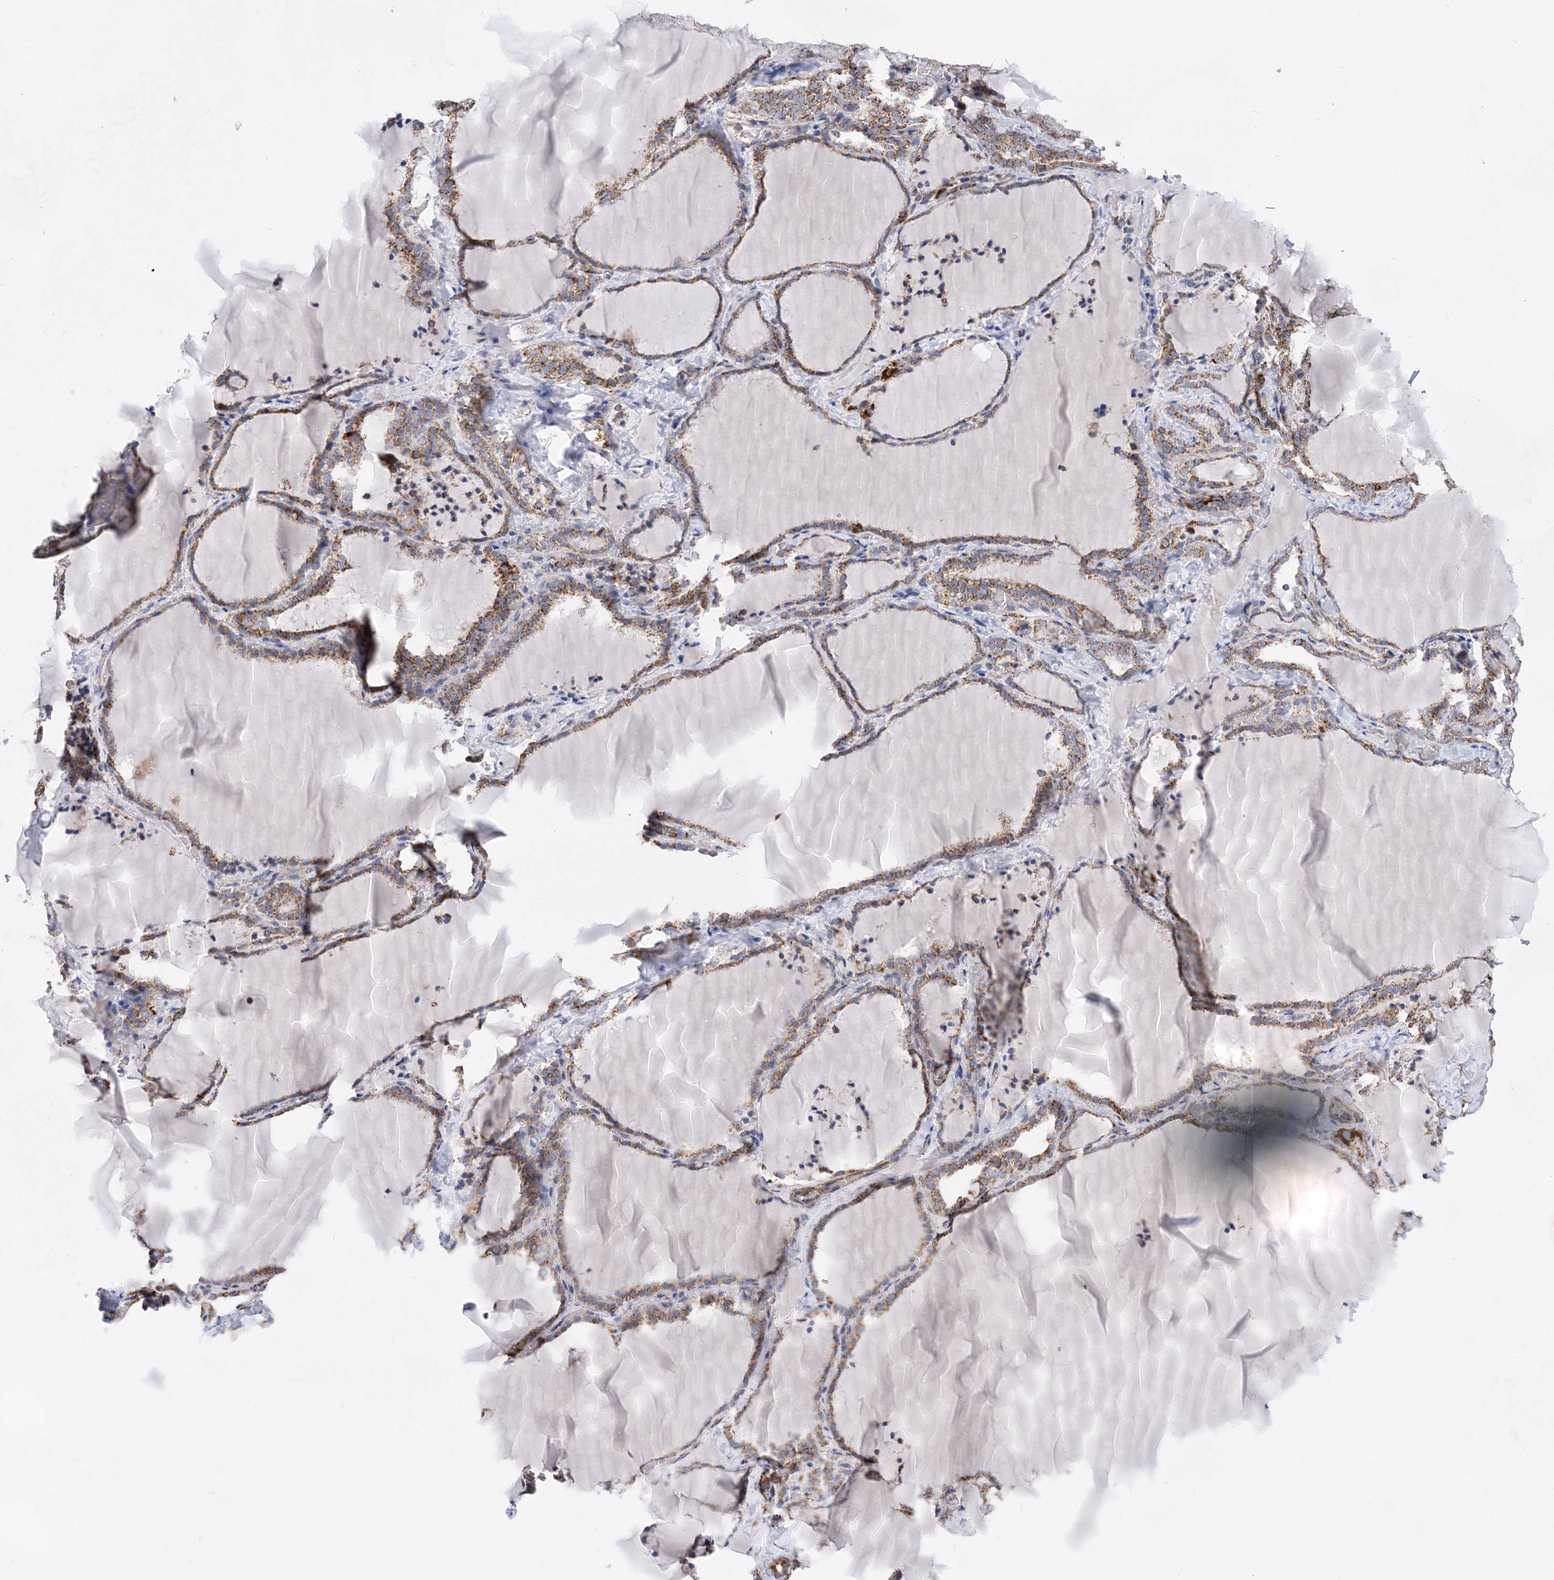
{"staining": {"intensity": "moderate", "quantity": ">75%", "location": "cytoplasmic/membranous"}, "tissue": "thyroid gland", "cell_type": "Glandular cells", "image_type": "normal", "snomed": [{"axis": "morphology", "description": "Normal tissue, NOS"}, {"axis": "topography", "description": "Thyroid gland"}], "caption": "DAB (3,3'-diaminobenzidine) immunohistochemical staining of benign thyroid gland displays moderate cytoplasmic/membranous protein staining in about >75% of glandular cells.", "gene": "ACOT9", "patient": {"sex": "female", "age": 22}}